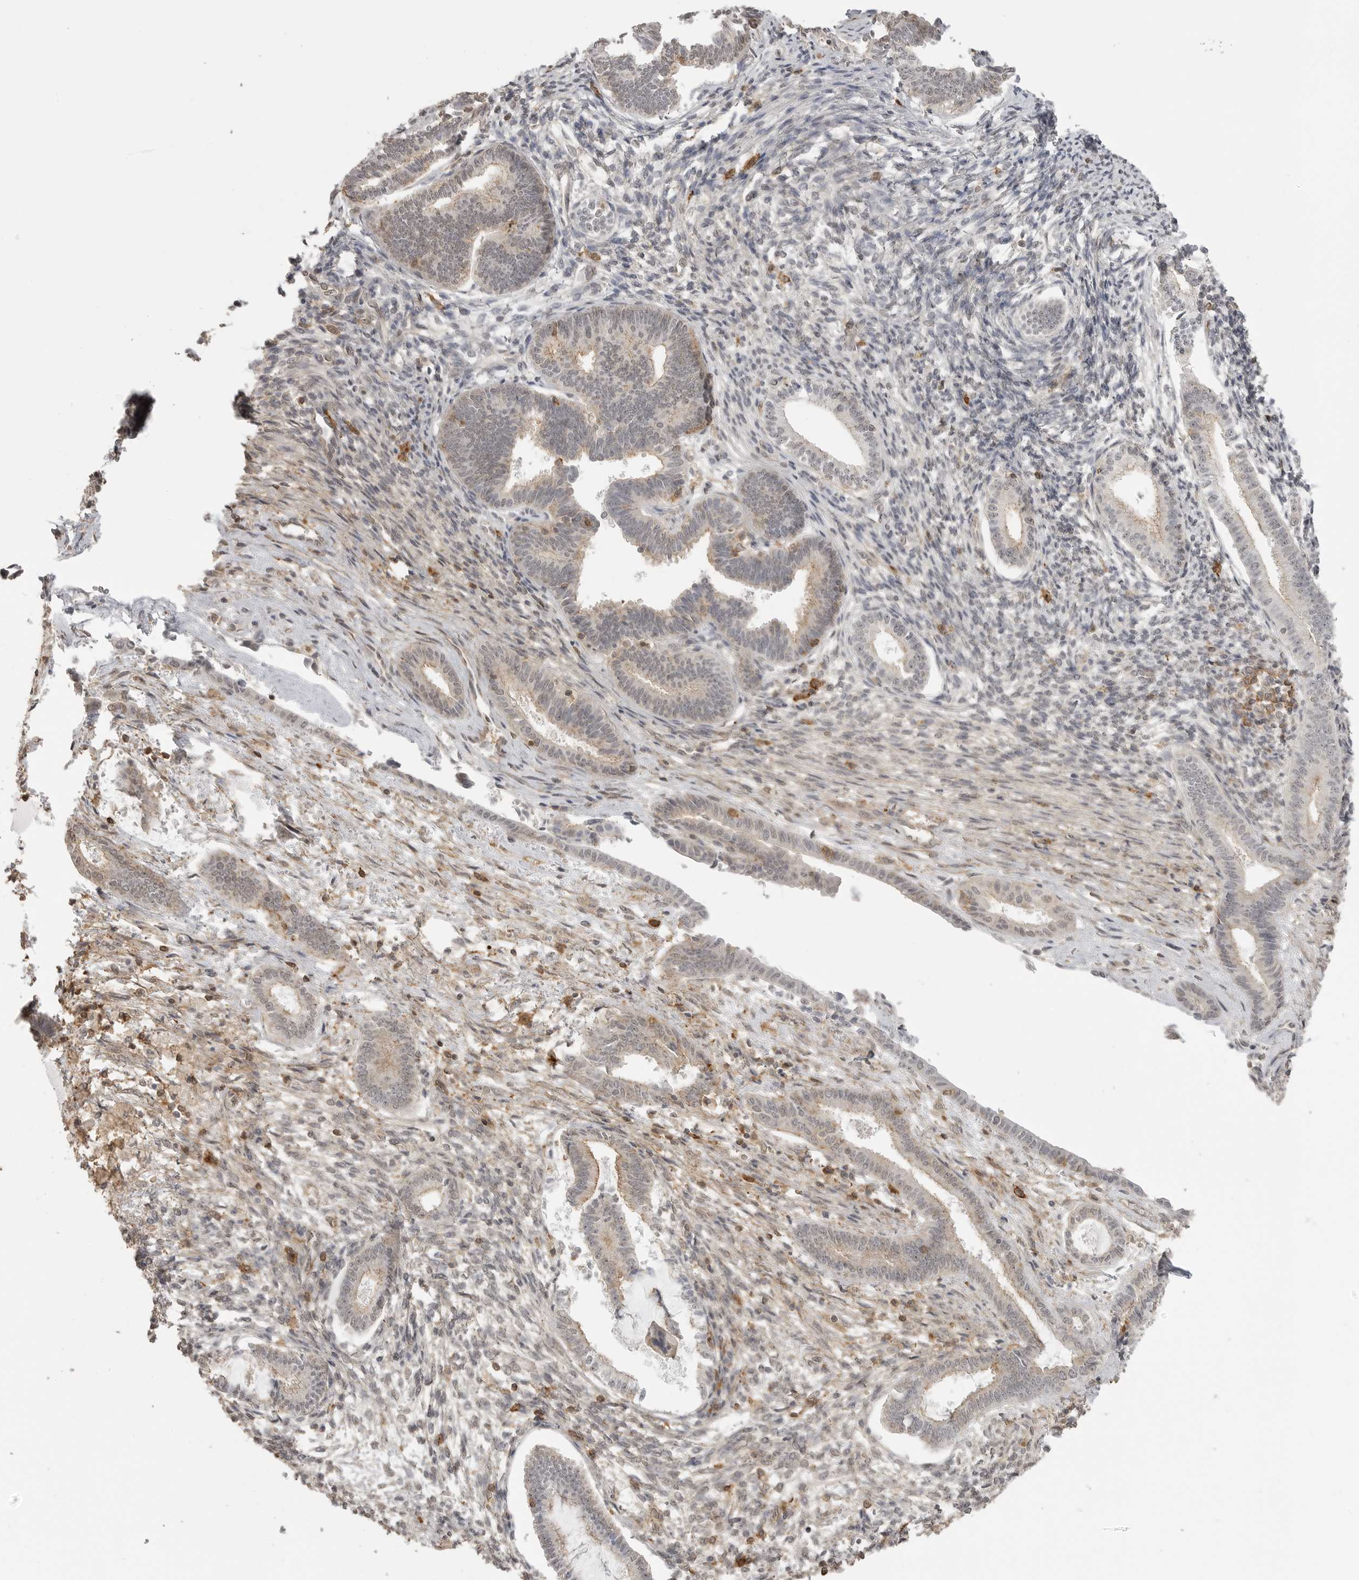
{"staining": {"intensity": "weak", "quantity": "25%-75%", "location": "cytoplasmic/membranous"}, "tissue": "endometrium", "cell_type": "Cells in endometrial stroma", "image_type": "normal", "snomed": [{"axis": "morphology", "description": "Normal tissue, NOS"}, {"axis": "topography", "description": "Endometrium"}], "caption": "A high-resolution histopathology image shows IHC staining of normal endometrium, which shows weak cytoplasmic/membranous expression in about 25%-75% of cells in endometrial stroma.", "gene": "GPC2", "patient": {"sex": "female", "age": 56}}